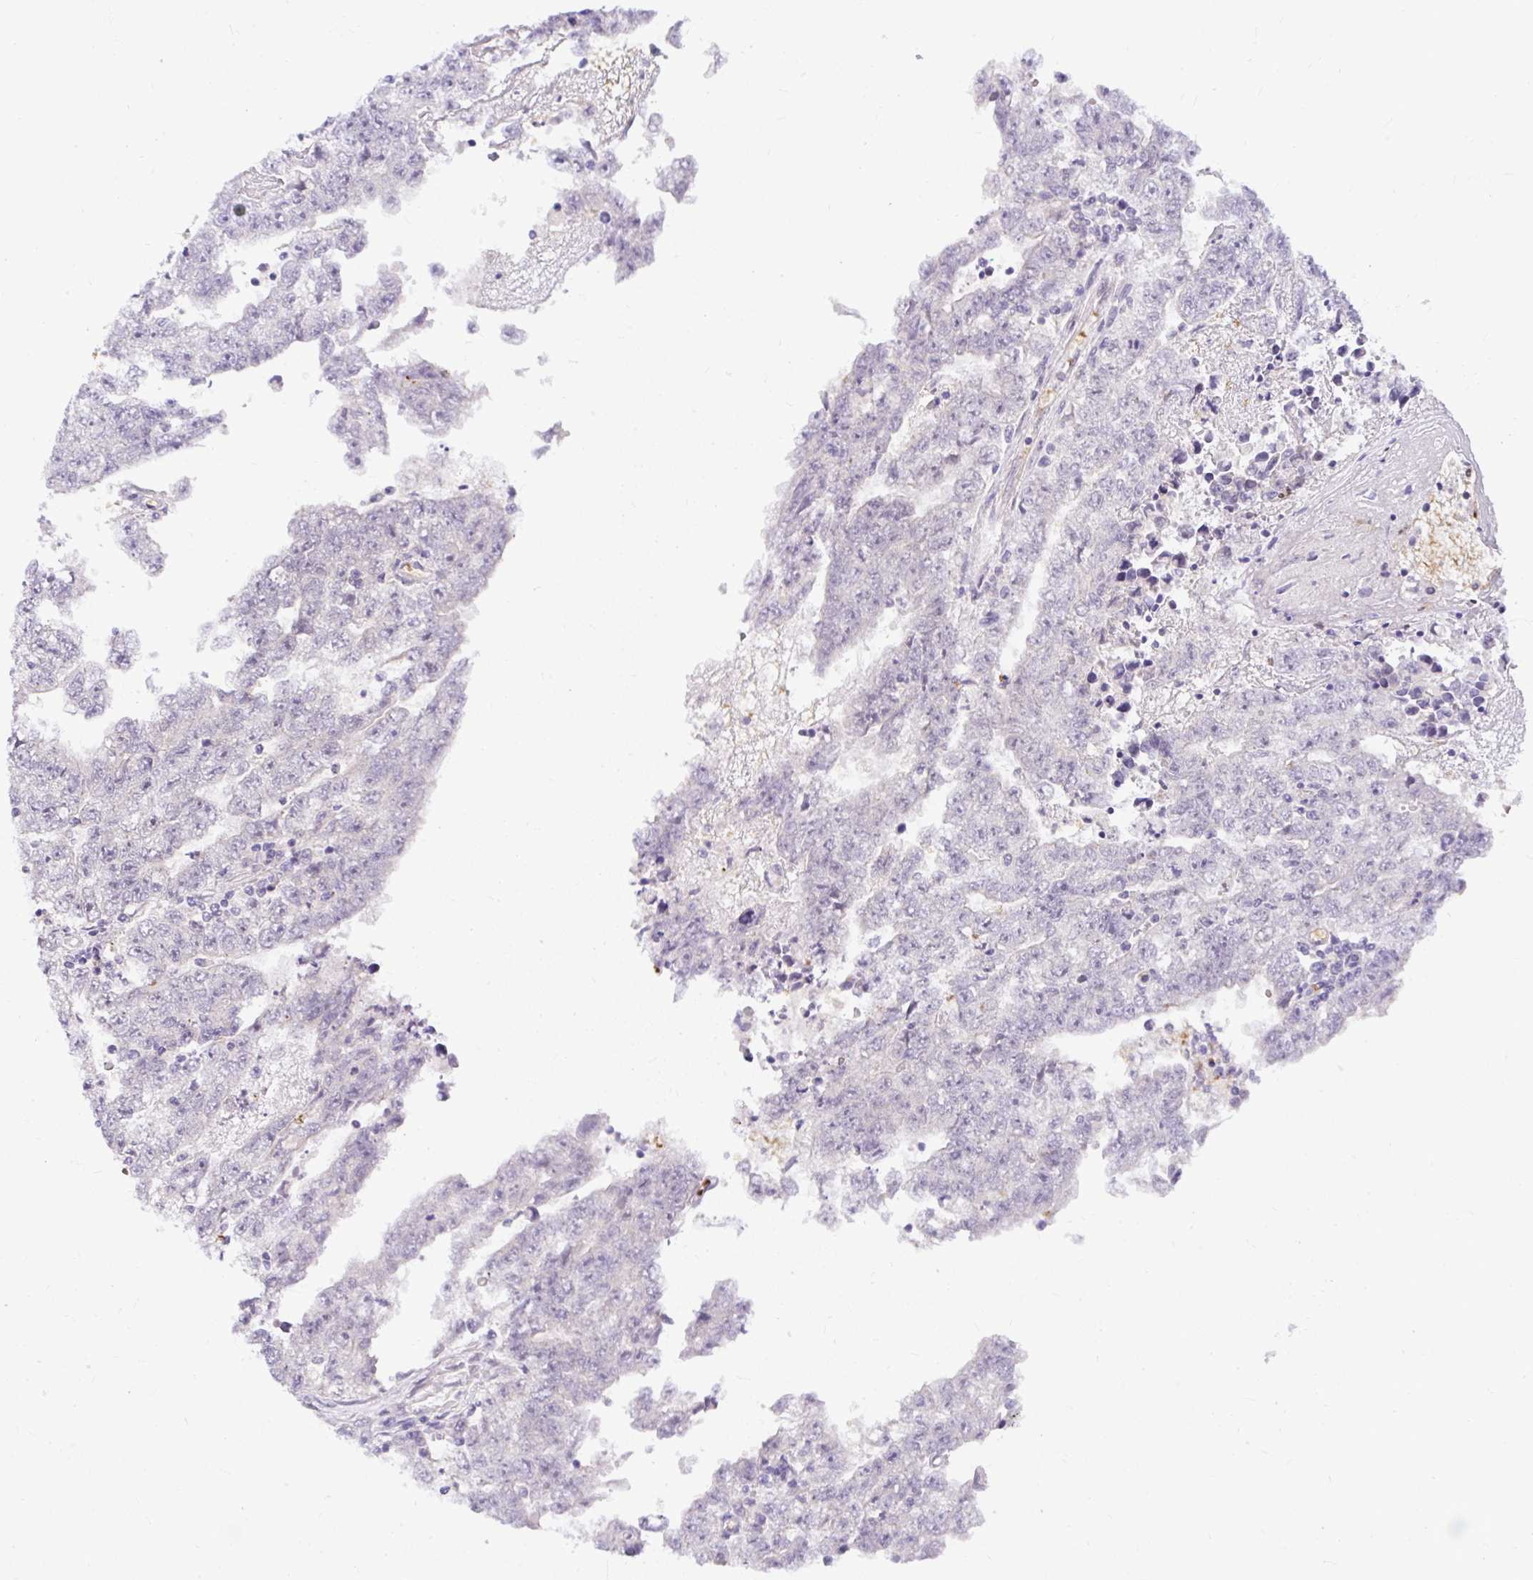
{"staining": {"intensity": "negative", "quantity": "none", "location": "none"}, "tissue": "testis cancer", "cell_type": "Tumor cells", "image_type": "cancer", "snomed": [{"axis": "morphology", "description": "Carcinoma, Embryonal, NOS"}, {"axis": "topography", "description": "Testis"}], "caption": "This is an immunohistochemistry image of embryonal carcinoma (testis). There is no expression in tumor cells.", "gene": "DEPDC5", "patient": {"sex": "male", "age": 25}}